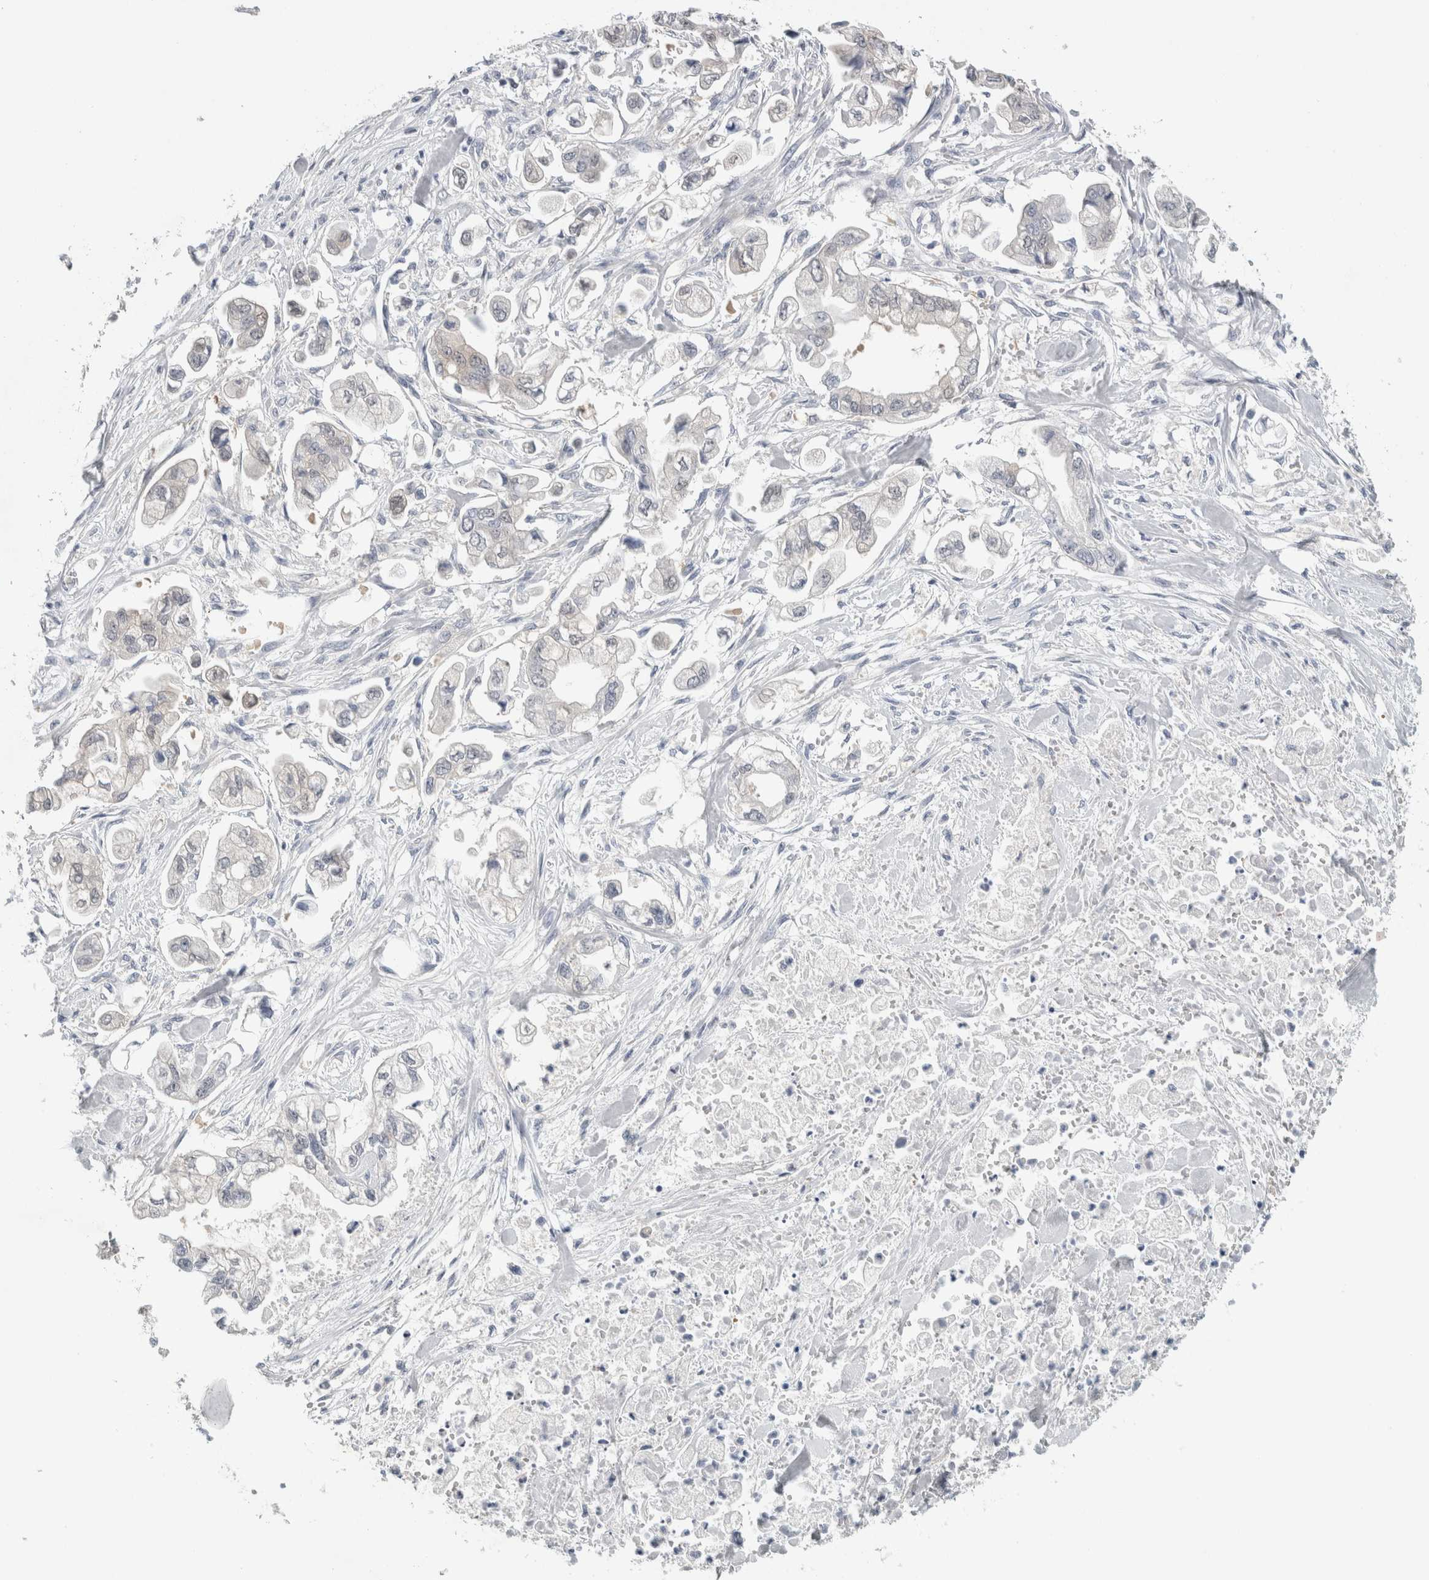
{"staining": {"intensity": "negative", "quantity": "none", "location": "none"}, "tissue": "stomach cancer", "cell_type": "Tumor cells", "image_type": "cancer", "snomed": [{"axis": "morphology", "description": "Normal tissue, NOS"}, {"axis": "morphology", "description": "Adenocarcinoma, NOS"}, {"axis": "topography", "description": "Stomach"}], "caption": "The immunohistochemistry image has no significant expression in tumor cells of stomach cancer (adenocarcinoma) tissue.", "gene": "CASP6", "patient": {"sex": "male", "age": 62}}